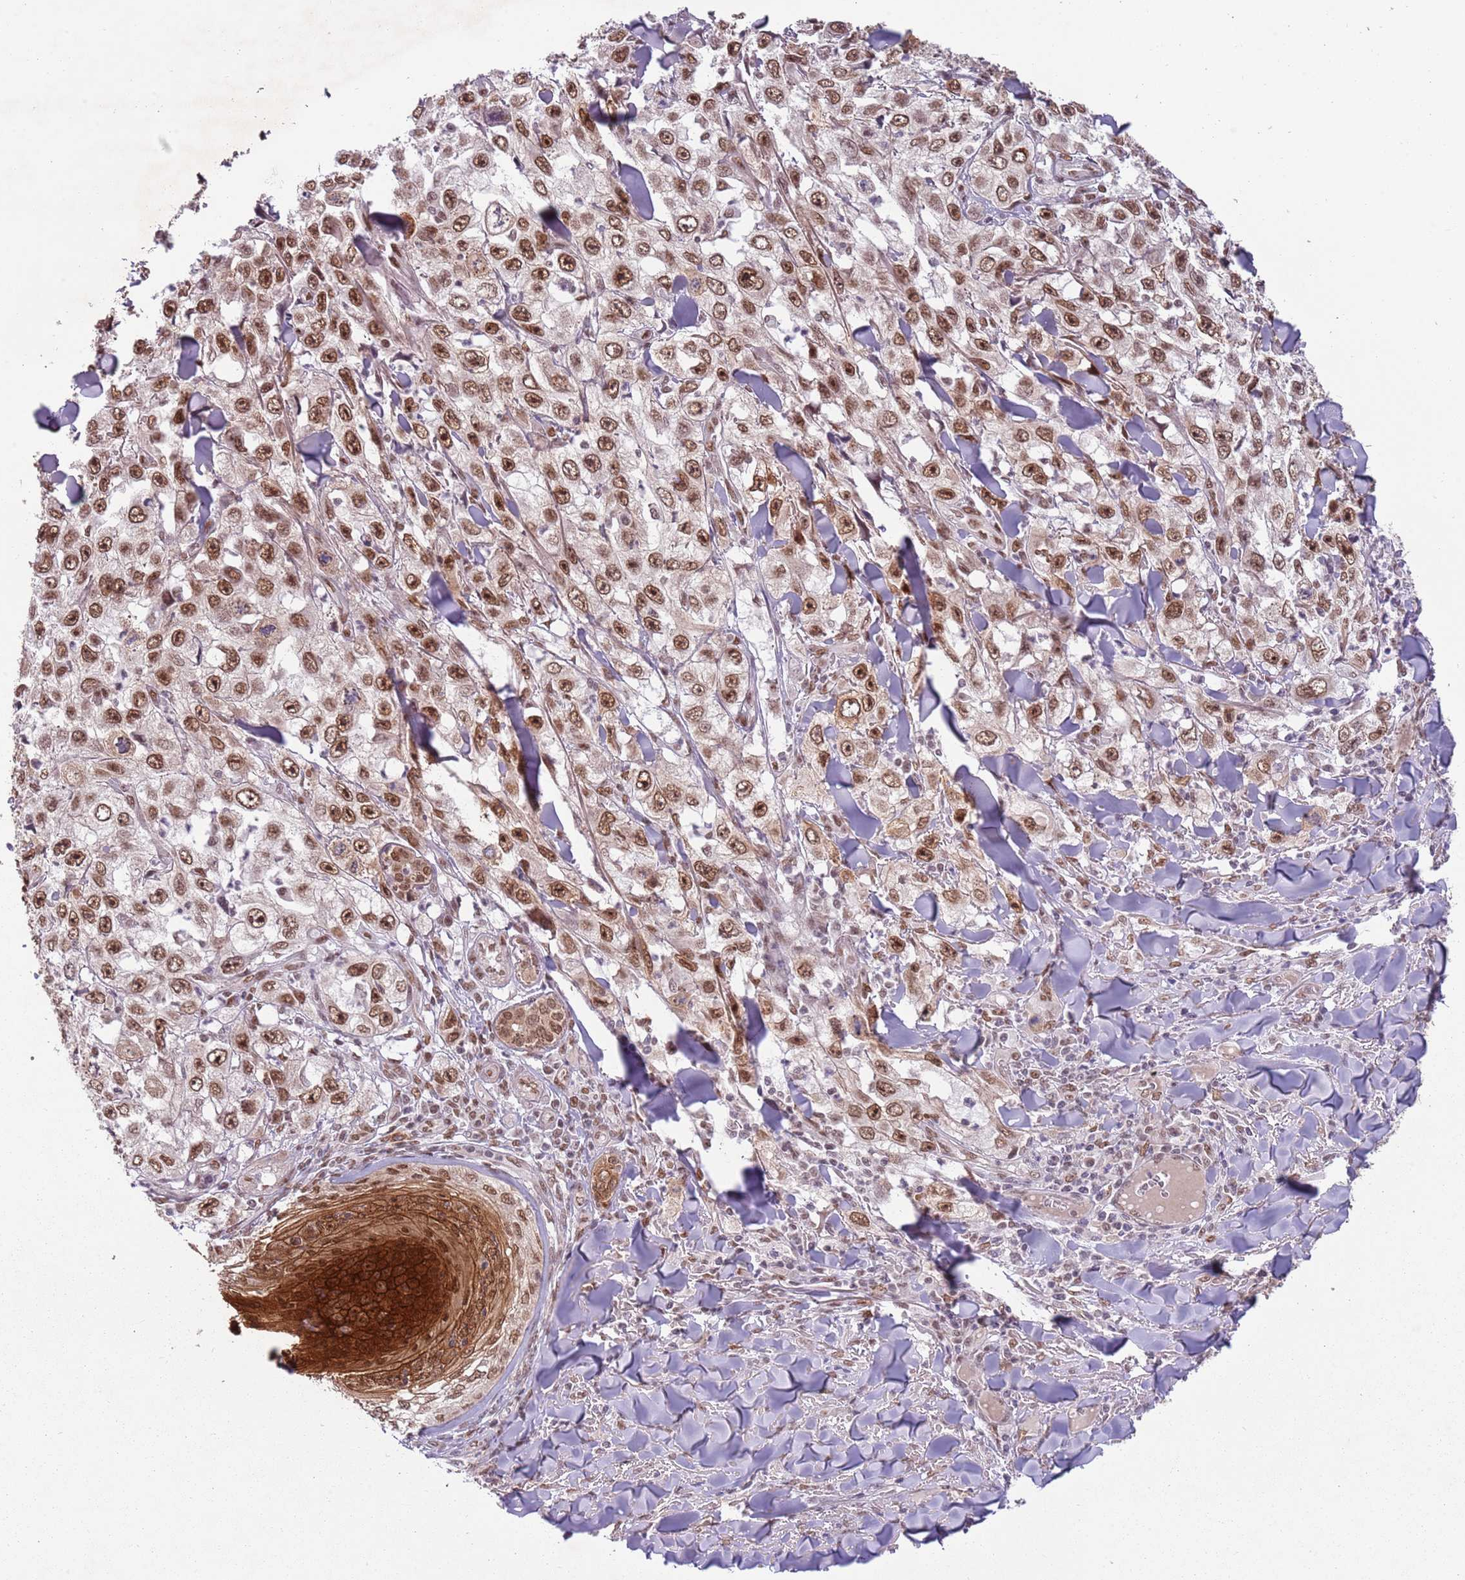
{"staining": {"intensity": "strong", "quantity": ">75%", "location": "cytoplasmic/membranous,nuclear"}, "tissue": "skin cancer", "cell_type": "Tumor cells", "image_type": "cancer", "snomed": [{"axis": "morphology", "description": "Squamous cell carcinoma, NOS"}, {"axis": "topography", "description": "Skin"}], "caption": "Immunohistochemistry (IHC) micrograph of skin cancer stained for a protein (brown), which shows high levels of strong cytoplasmic/membranous and nuclear expression in approximately >75% of tumor cells.", "gene": "FAM120AOS", "patient": {"sex": "male", "age": 82}}